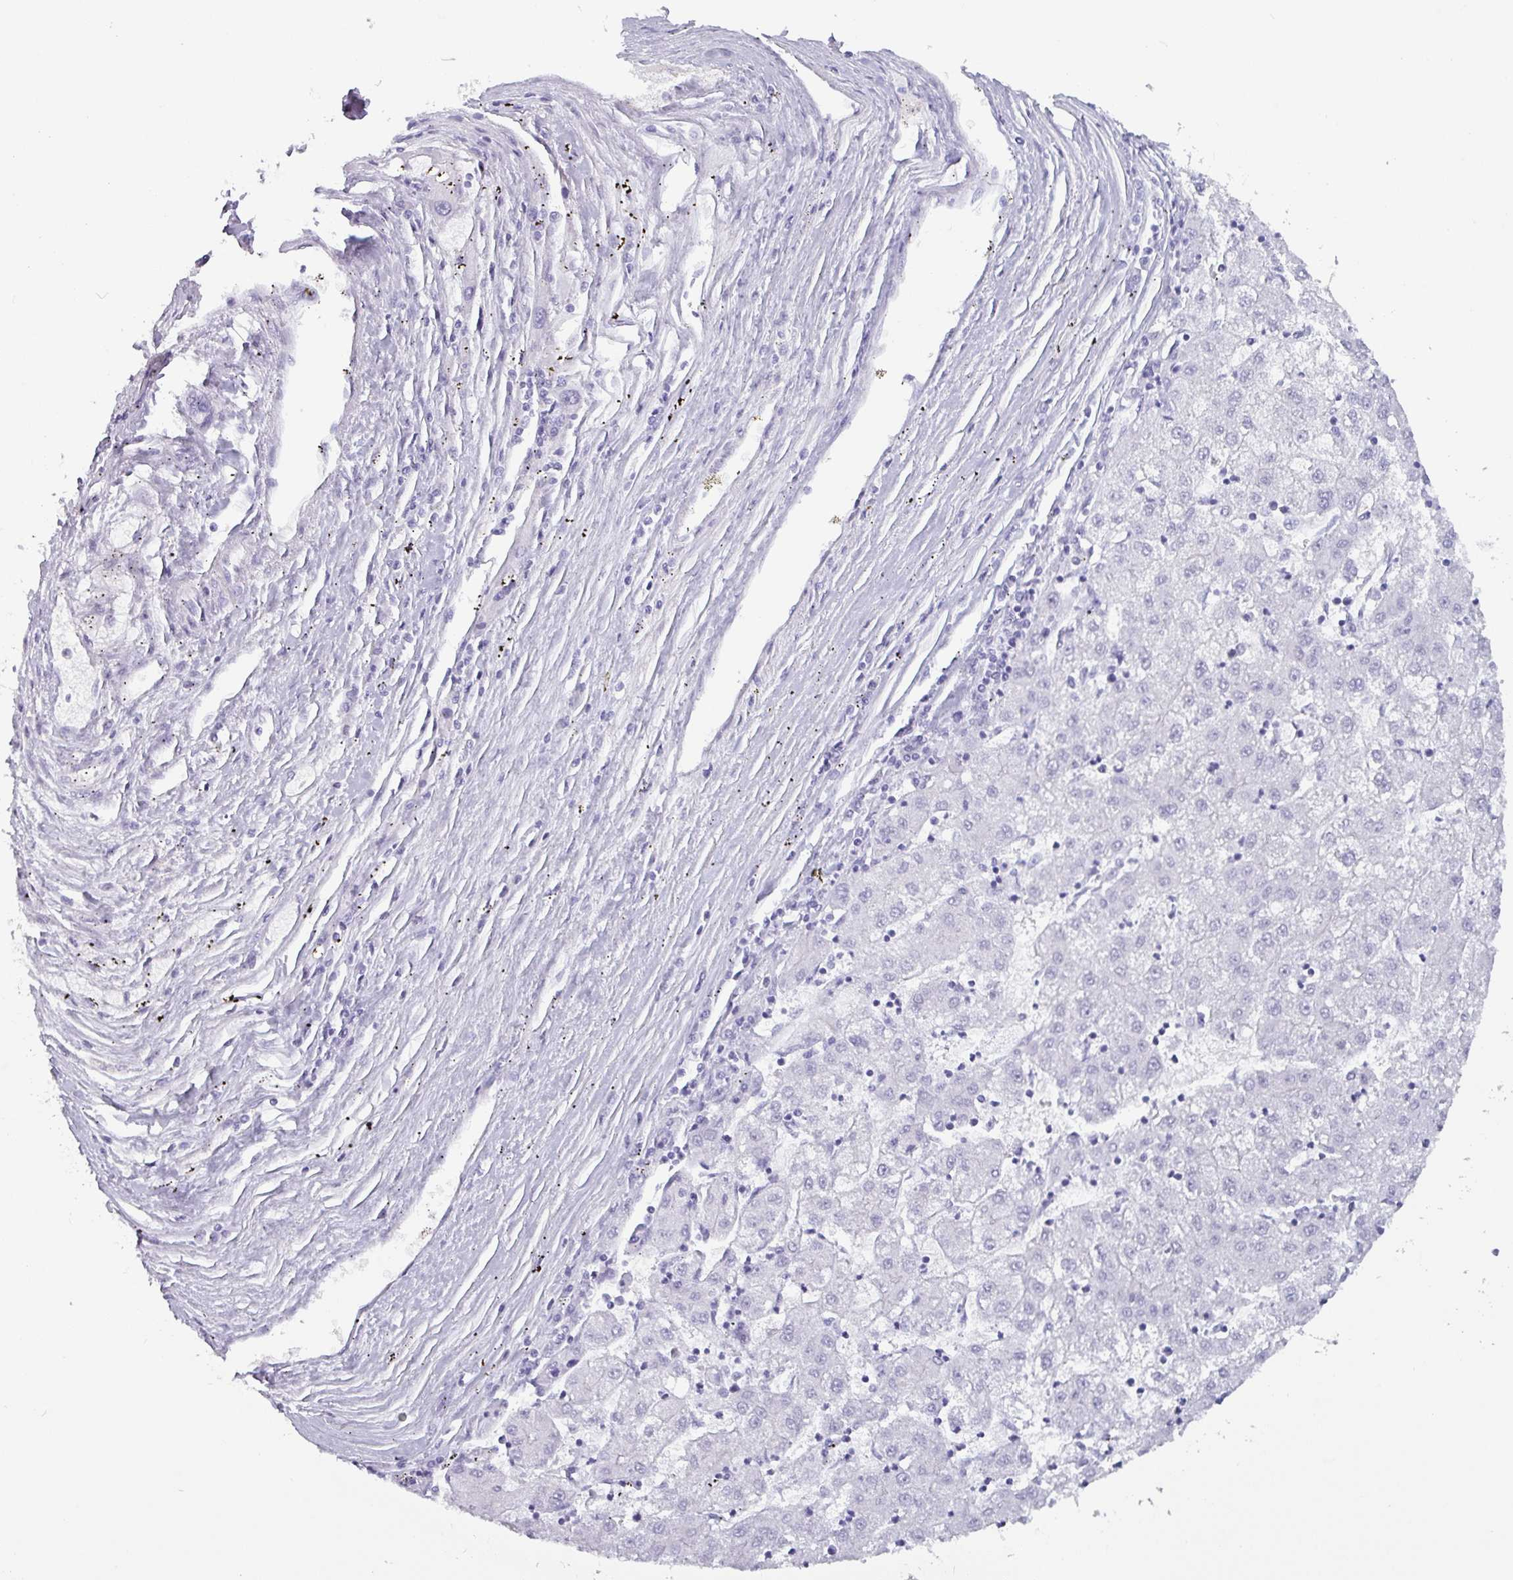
{"staining": {"intensity": "negative", "quantity": "none", "location": "none"}, "tissue": "liver cancer", "cell_type": "Tumor cells", "image_type": "cancer", "snomed": [{"axis": "morphology", "description": "Carcinoma, Hepatocellular, NOS"}, {"axis": "topography", "description": "Liver"}], "caption": "High power microscopy photomicrograph of an immunohistochemistry (IHC) image of hepatocellular carcinoma (liver), revealing no significant staining in tumor cells.", "gene": "CRYBB2", "patient": {"sex": "male", "age": 72}}